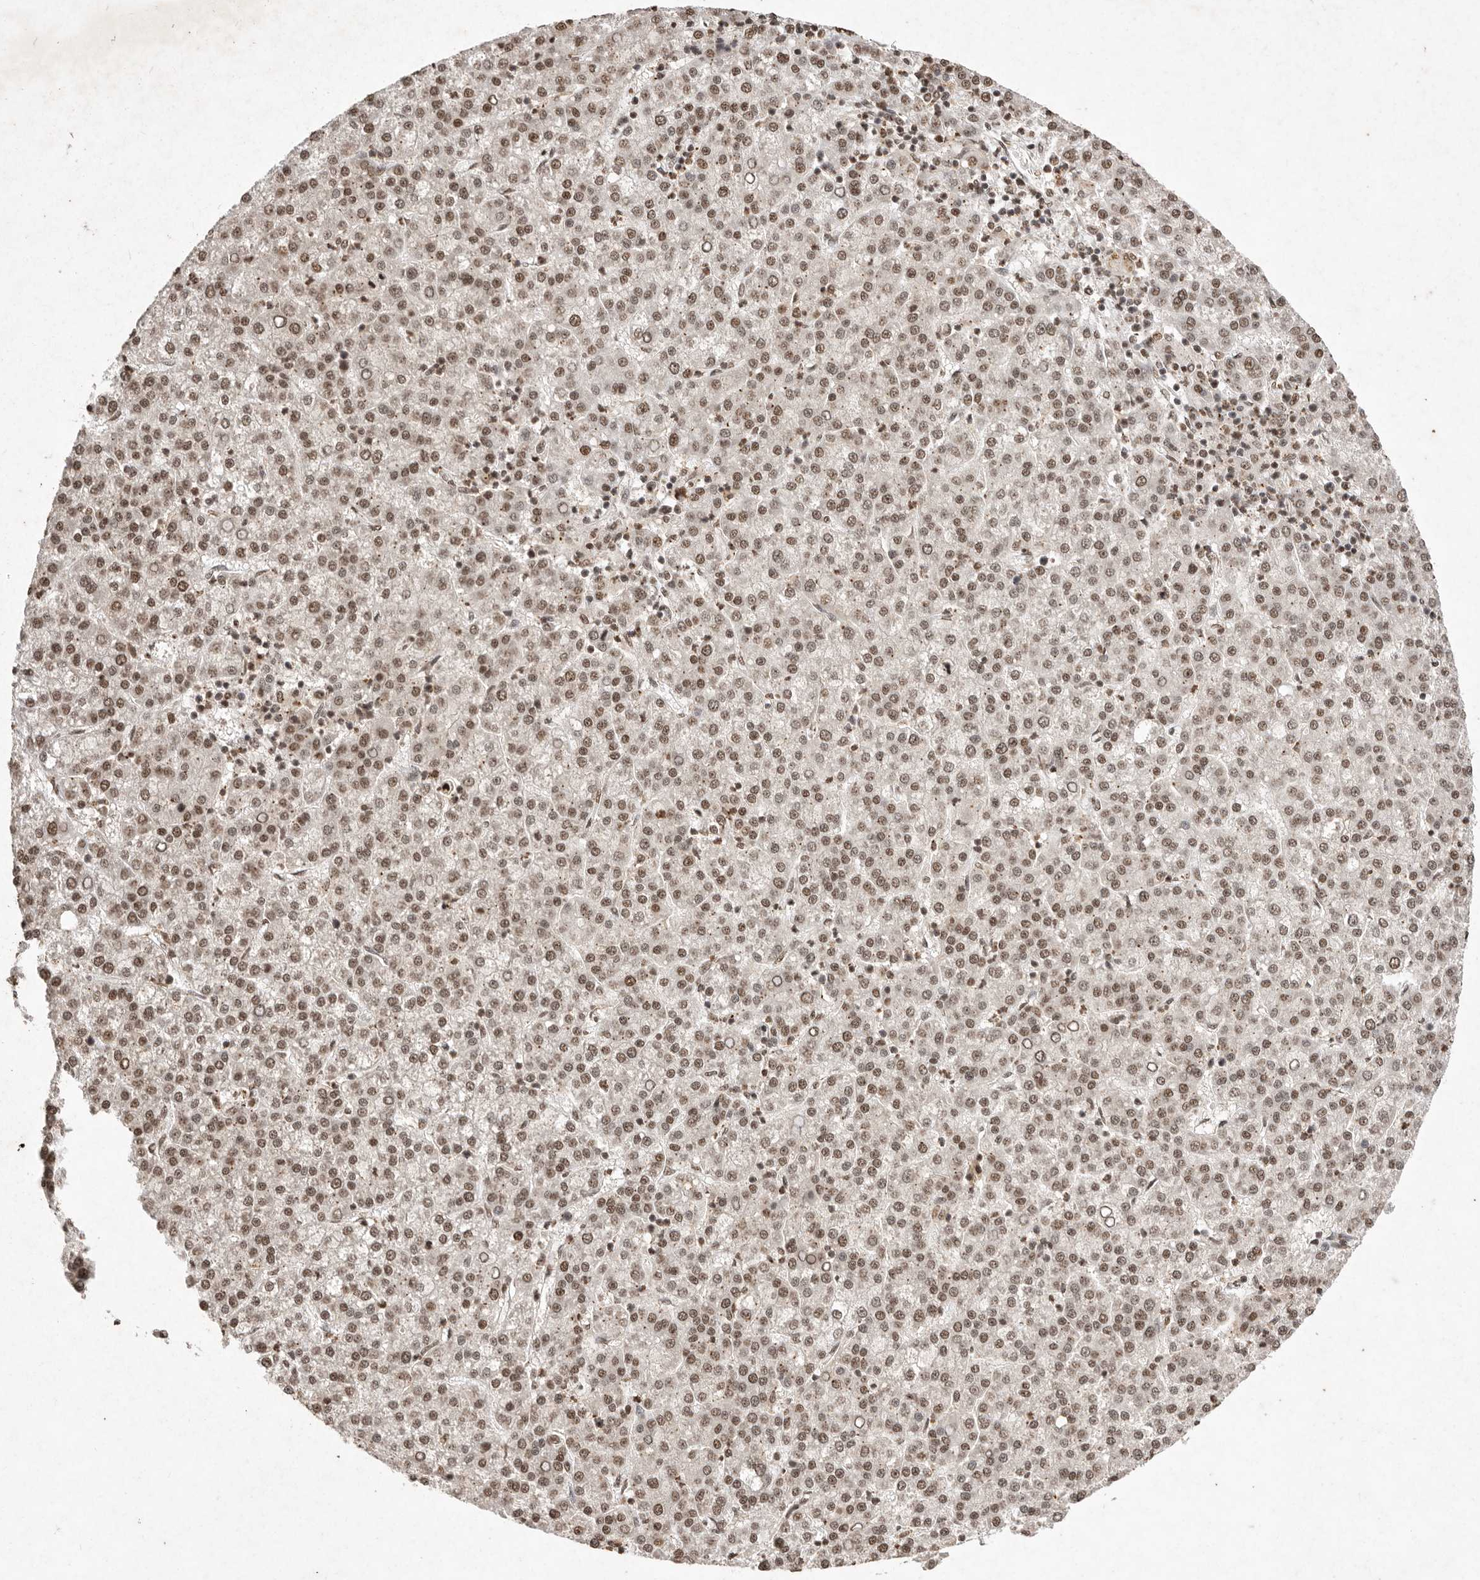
{"staining": {"intensity": "moderate", "quantity": ">75%", "location": "nuclear"}, "tissue": "liver cancer", "cell_type": "Tumor cells", "image_type": "cancer", "snomed": [{"axis": "morphology", "description": "Carcinoma, Hepatocellular, NOS"}, {"axis": "topography", "description": "Liver"}], "caption": "High-magnification brightfield microscopy of liver cancer (hepatocellular carcinoma) stained with DAB (brown) and counterstained with hematoxylin (blue). tumor cells exhibit moderate nuclear expression is appreciated in approximately>75% of cells.", "gene": "NKX3-2", "patient": {"sex": "female", "age": 58}}